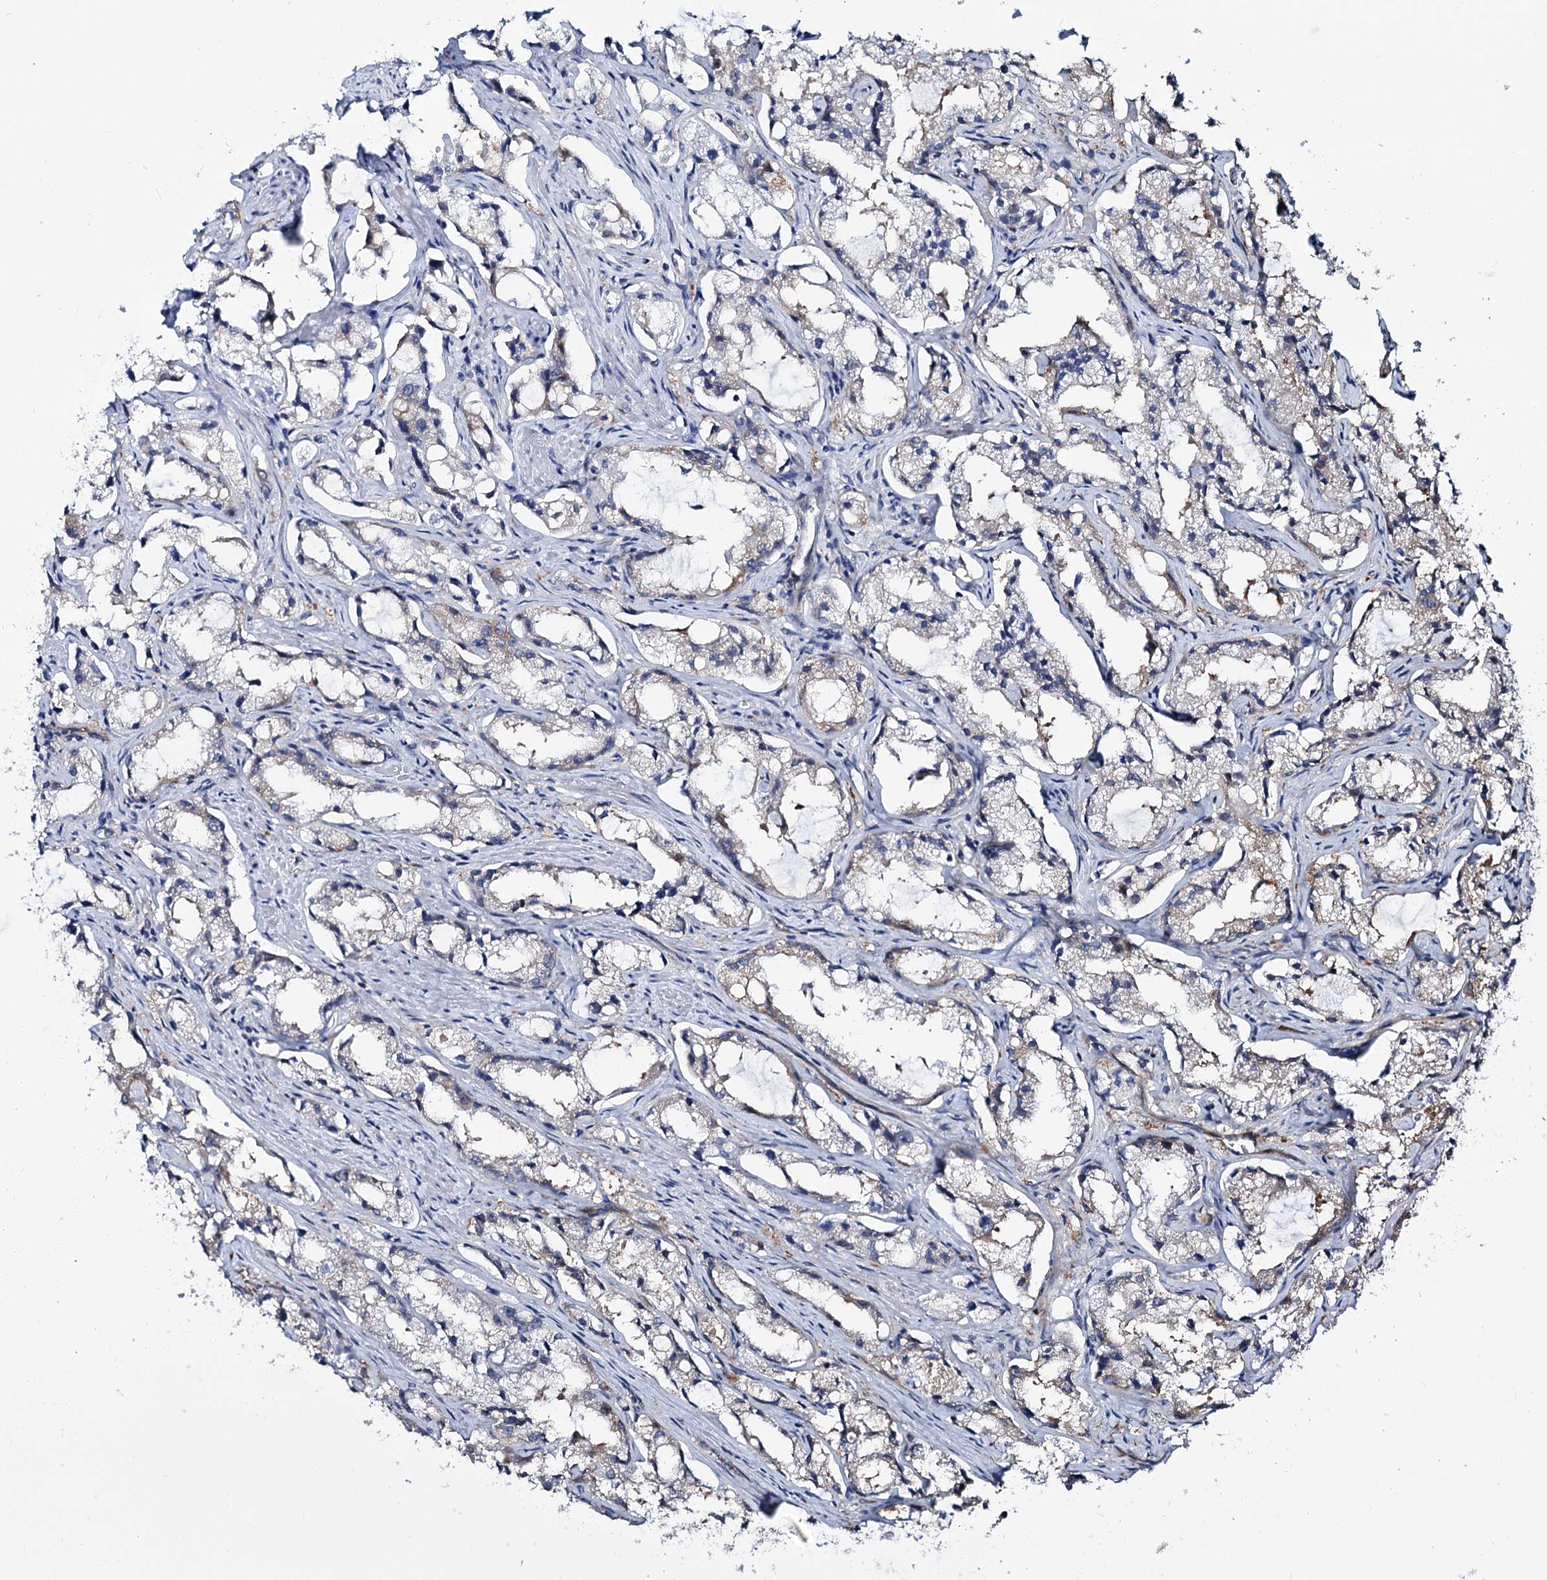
{"staining": {"intensity": "negative", "quantity": "none", "location": "none"}, "tissue": "prostate cancer", "cell_type": "Tumor cells", "image_type": "cancer", "snomed": [{"axis": "morphology", "description": "Adenocarcinoma, High grade"}, {"axis": "topography", "description": "Prostate"}], "caption": "Immunohistochemistry histopathology image of neoplastic tissue: human prostate high-grade adenocarcinoma stained with DAB shows no significant protein expression in tumor cells.", "gene": "PTDSS2", "patient": {"sex": "male", "age": 66}}